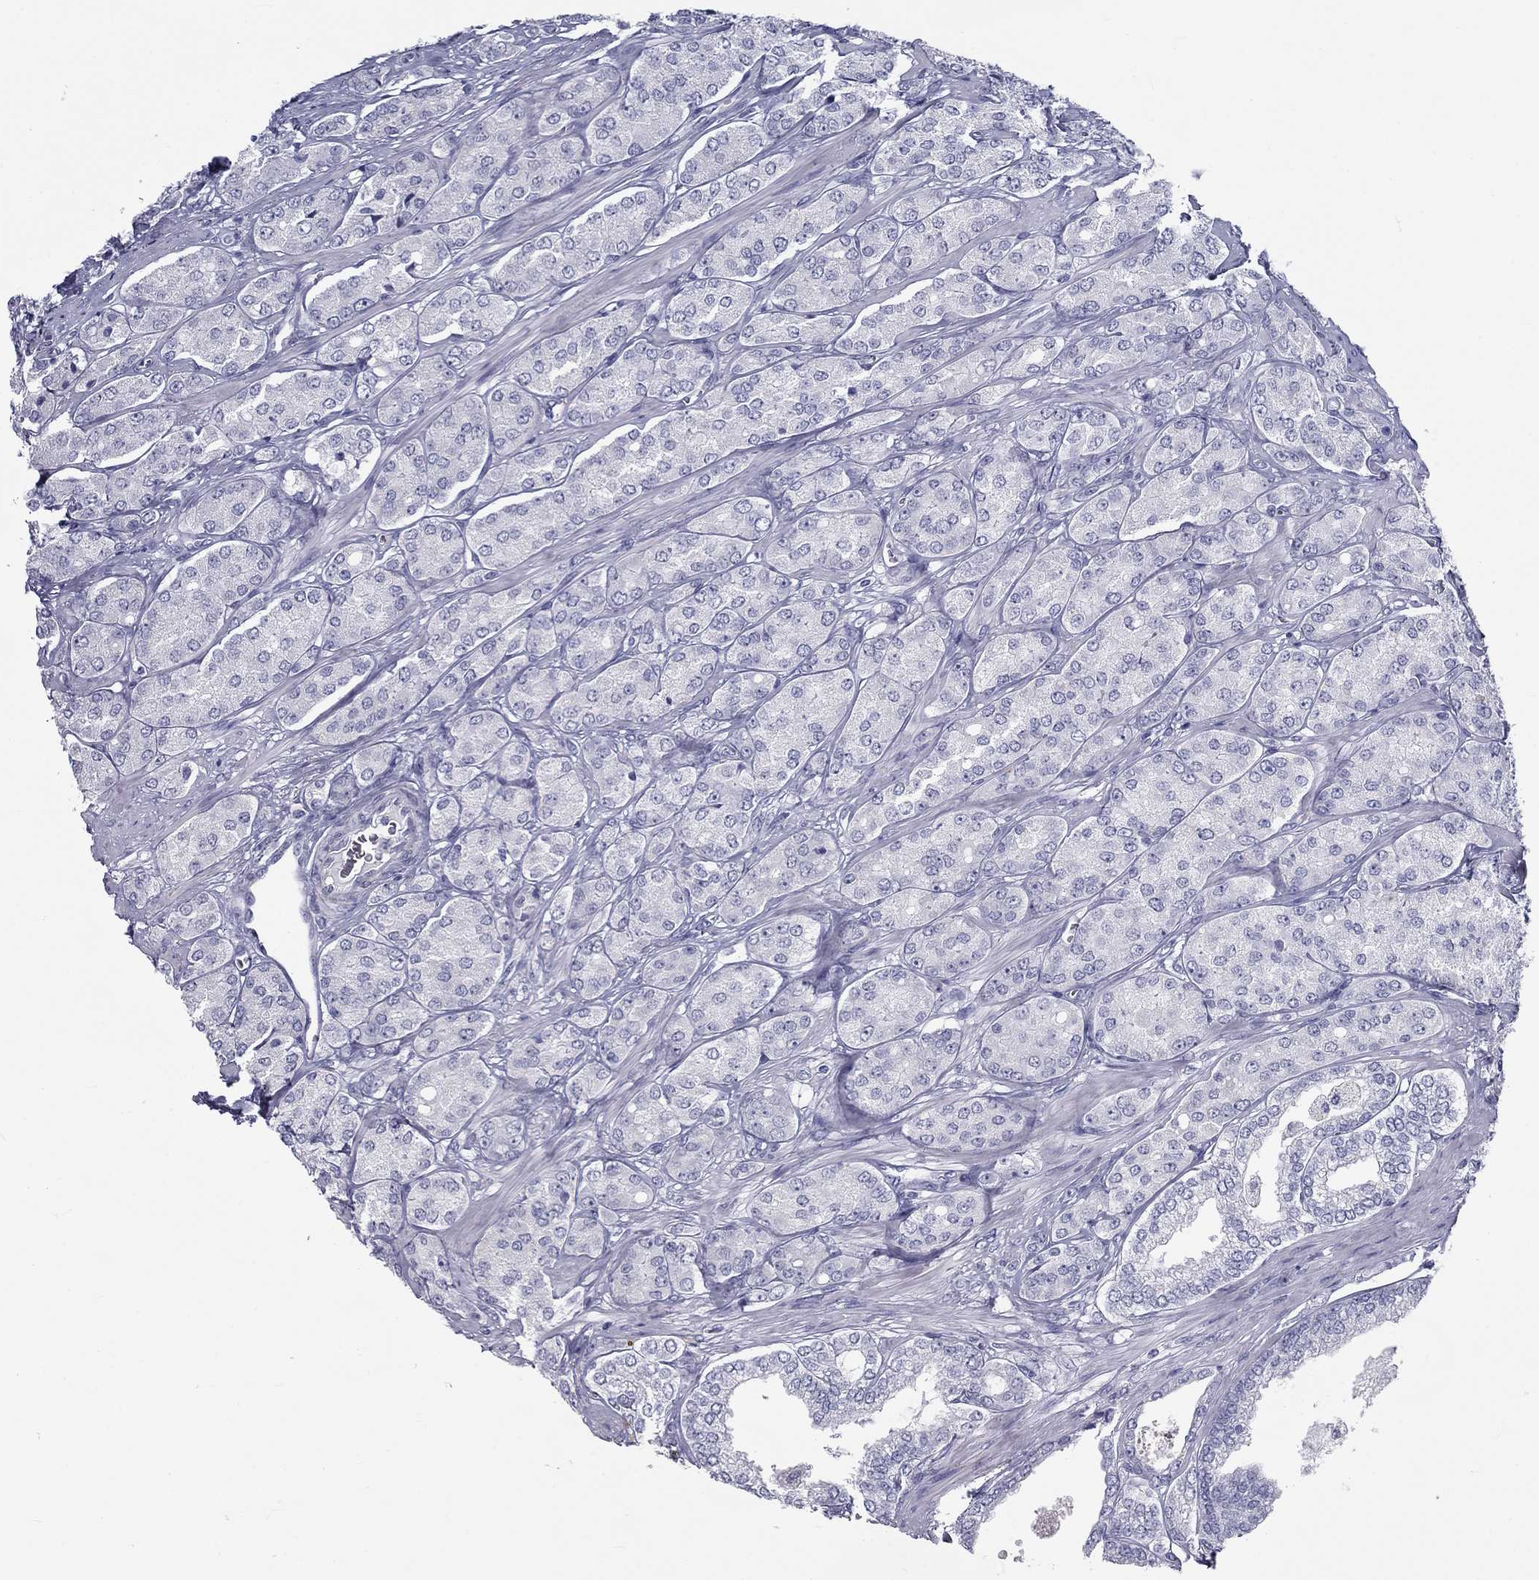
{"staining": {"intensity": "negative", "quantity": "none", "location": "none"}, "tissue": "prostate cancer", "cell_type": "Tumor cells", "image_type": "cancer", "snomed": [{"axis": "morphology", "description": "Adenocarcinoma, NOS"}, {"axis": "topography", "description": "Prostate"}], "caption": "There is no significant positivity in tumor cells of prostate cancer (adenocarcinoma).", "gene": "DNALI1", "patient": {"sex": "male", "age": 67}}